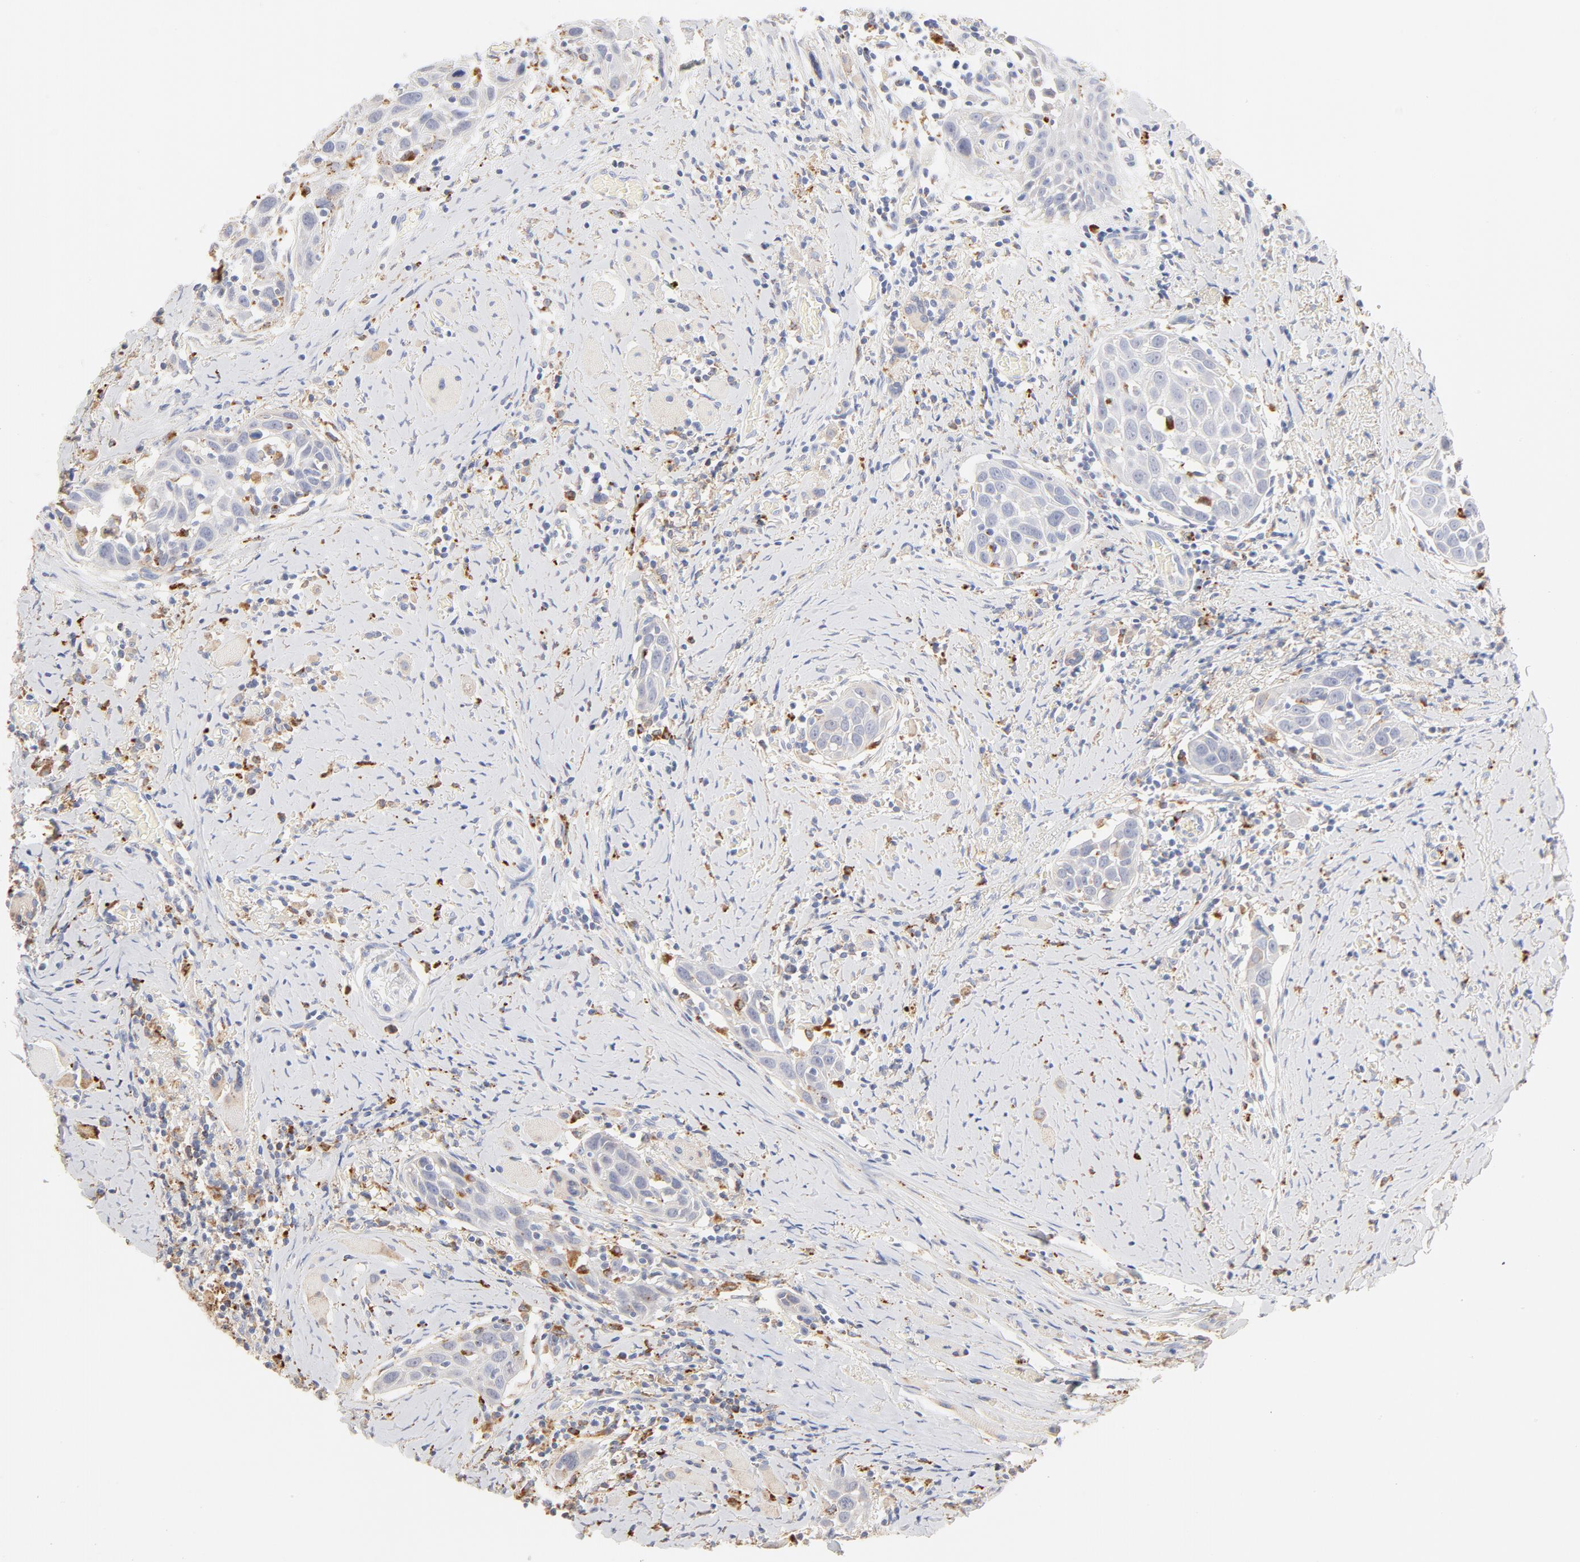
{"staining": {"intensity": "negative", "quantity": "none", "location": "none"}, "tissue": "head and neck cancer", "cell_type": "Tumor cells", "image_type": "cancer", "snomed": [{"axis": "morphology", "description": "Squamous cell carcinoma, NOS"}, {"axis": "topography", "description": "Oral tissue"}, {"axis": "topography", "description": "Head-Neck"}], "caption": "The image displays no significant staining in tumor cells of head and neck cancer (squamous cell carcinoma).", "gene": "CTSH", "patient": {"sex": "female", "age": 50}}